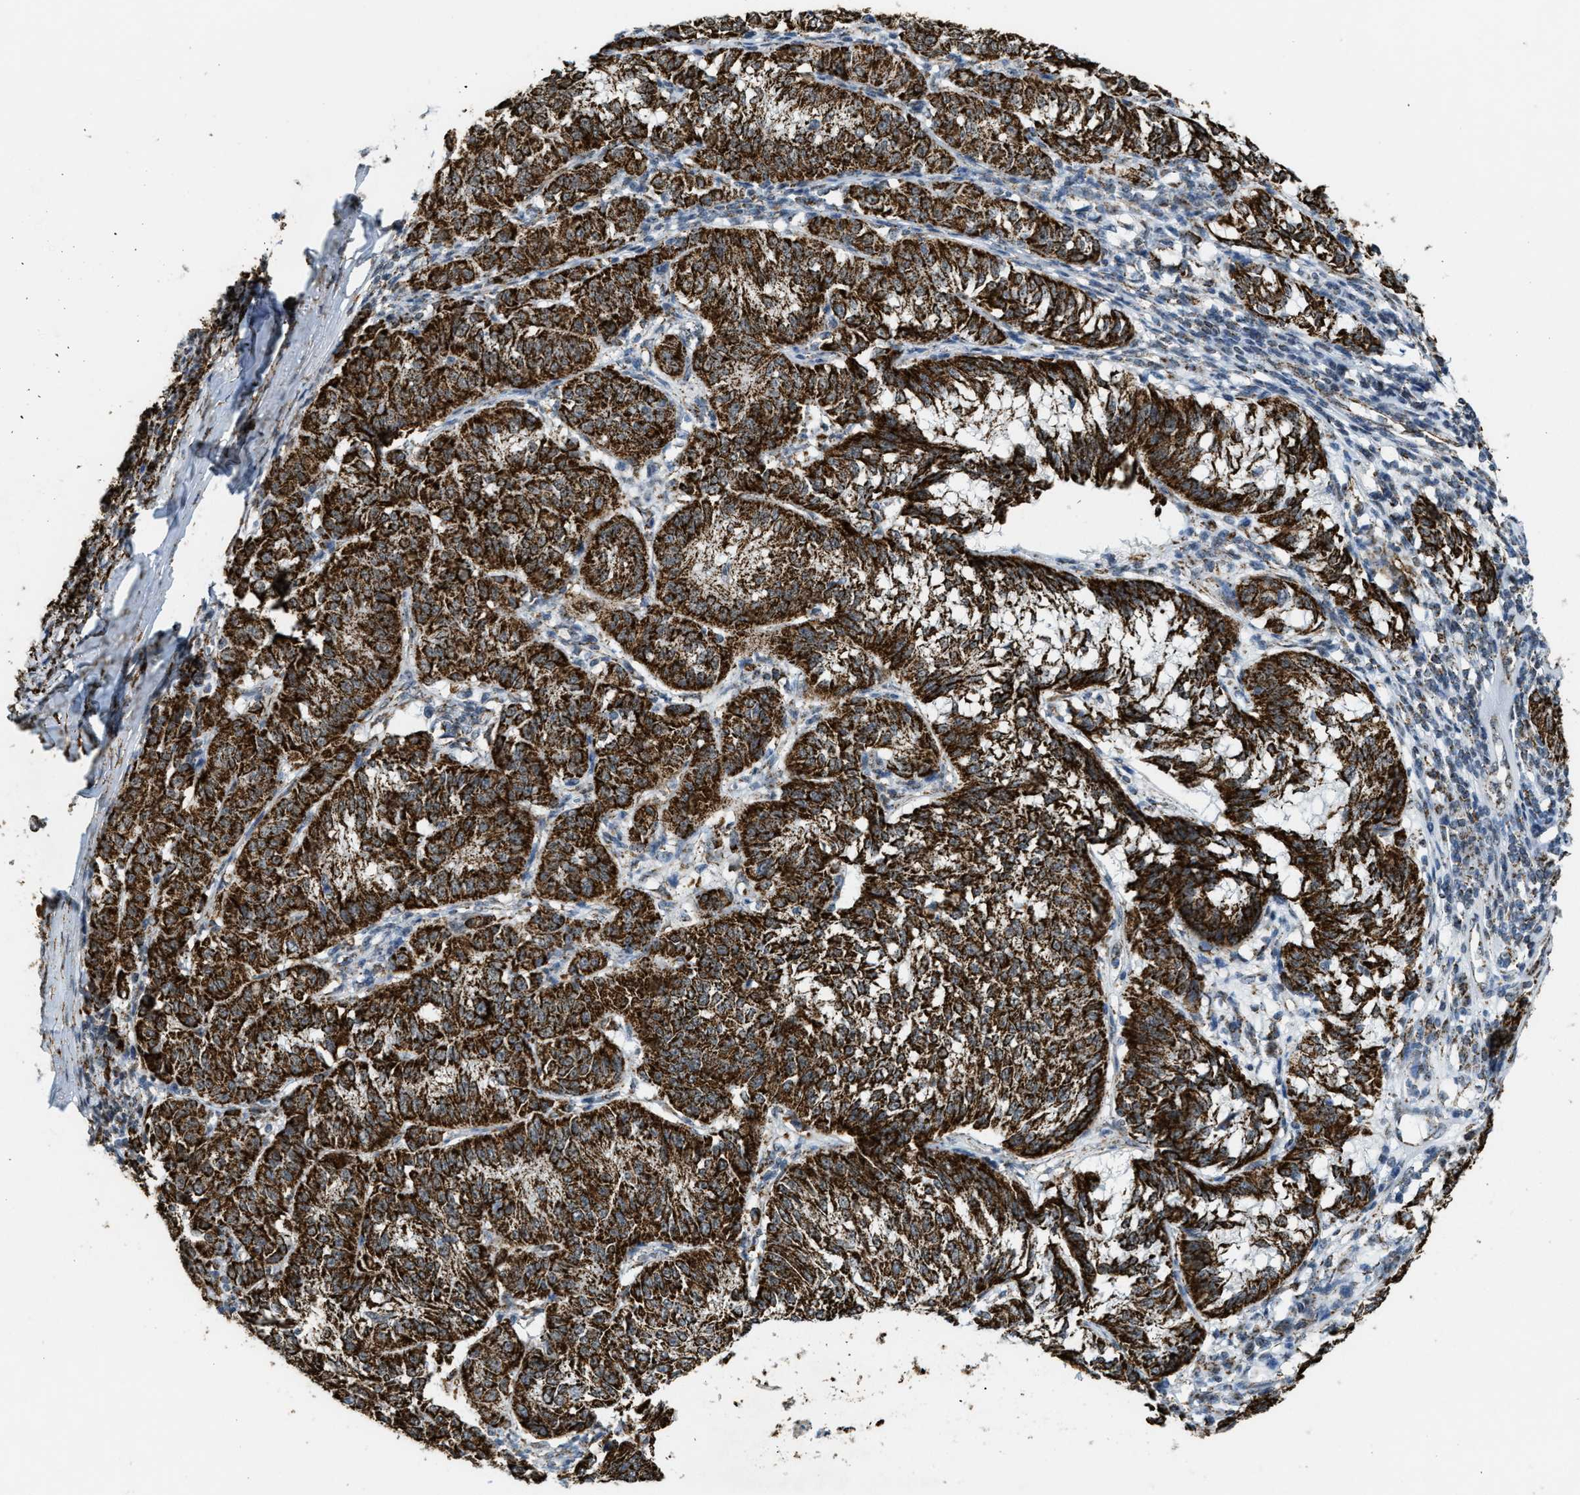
{"staining": {"intensity": "strong", "quantity": ">75%", "location": "cytoplasmic/membranous"}, "tissue": "melanoma", "cell_type": "Tumor cells", "image_type": "cancer", "snomed": [{"axis": "morphology", "description": "Malignant melanoma, NOS"}, {"axis": "topography", "description": "Skin"}], "caption": "High-power microscopy captured an immunohistochemistry (IHC) photomicrograph of melanoma, revealing strong cytoplasmic/membranous staining in about >75% of tumor cells.", "gene": "HIBADH", "patient": {"sex": "female", "age": 72}}